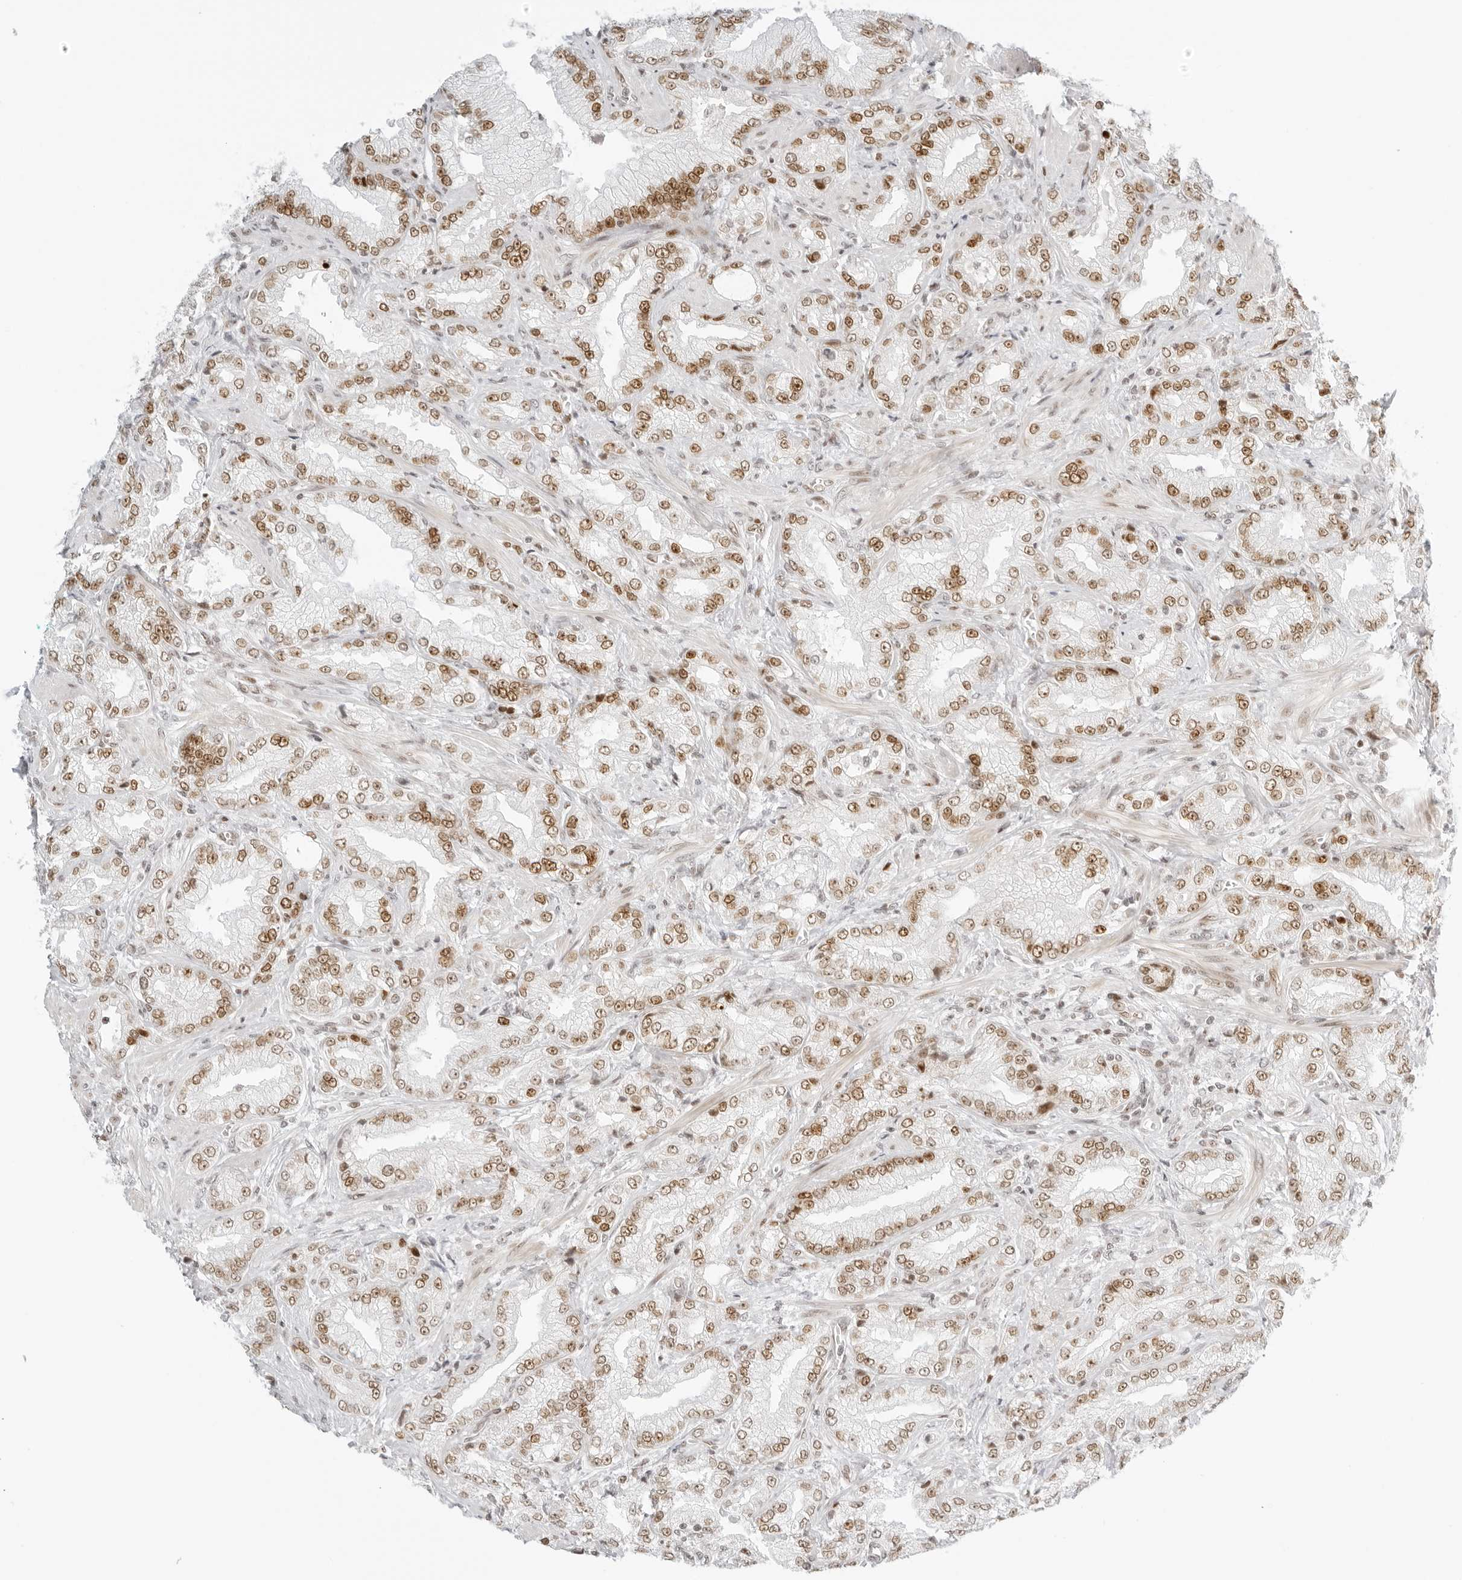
{"staining": {"intensity": "moderate", "quantity": ">75%", "location": "nuclear"}, "tissue": "prostate cancer", "cell_type": "Tumor cells", "image_type": "cancer", "snomed": [{"axis": "morphology", "description": "Adenocarcinoma, Low grade"}, {"axis": "topography", "description": "Prostate"}], "caption": "A brown stain labels moderate nuclear expression of a protein in human prostate adenocarcinoma (low-grade) tumor cells.", "gene": "RCC1", "patient": {"sex": "male", "age": 62}}